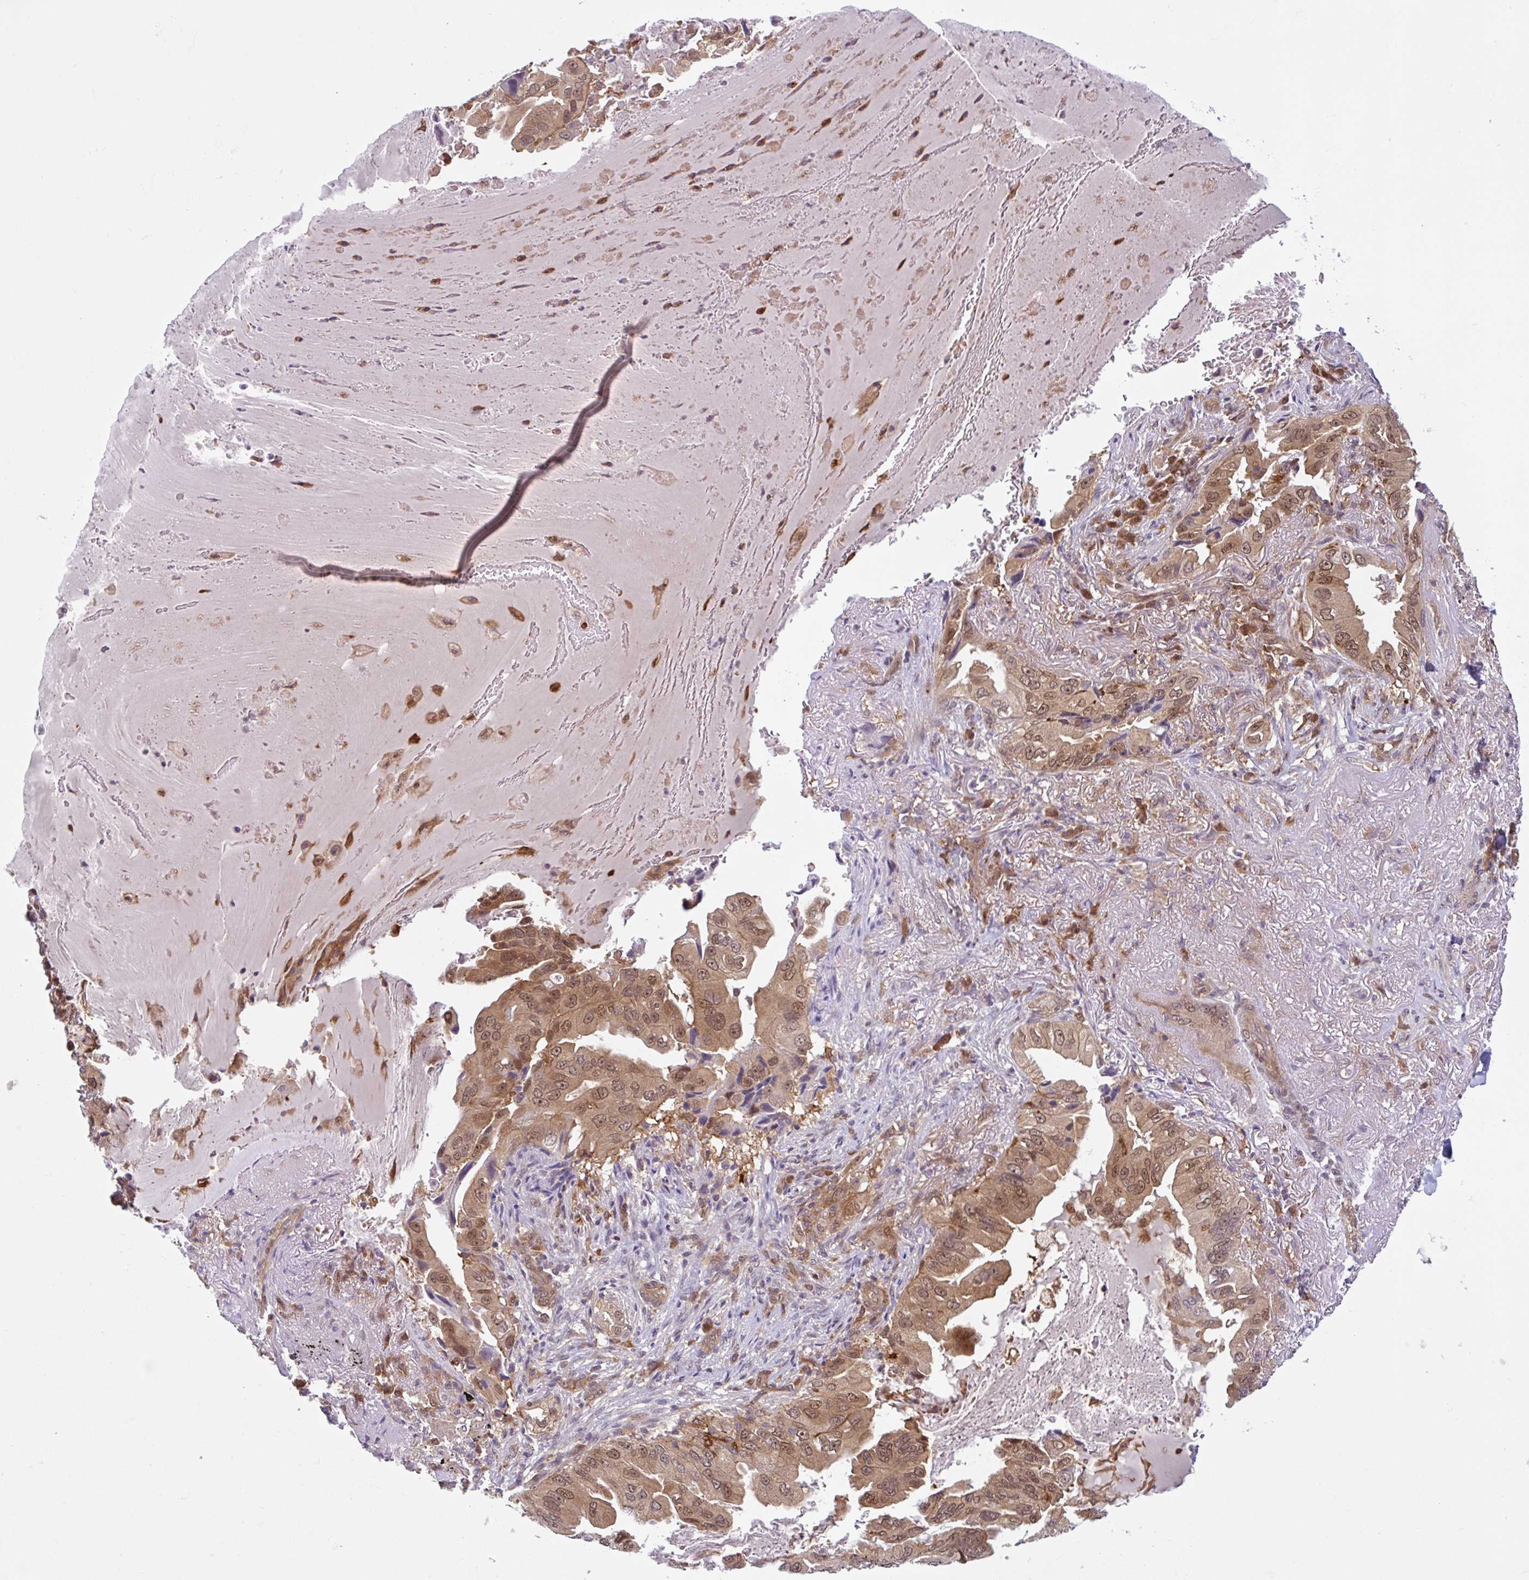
{"staining": {"intensity": "moderate", "quantity": ">75%", "location": "cytoplasmic/membranous,nuclear"}, "tissue": "lung cancer", "cell_type": "Tumor cells", "image_type": "cancer", "snomed": [{"axis": "morphology", "description": "Adenocarcinoma, NOS"}, {"axis": "topography", "description": "Lung"}], "caption": "Immunohistochemical staining of lung cancer displays moderate cytoplasmic/membranous and nuclear protein positivity in approximately >75% of tumor cells.", "gene": "HMBS", "patient": {"sex": "female", "age": 69}}